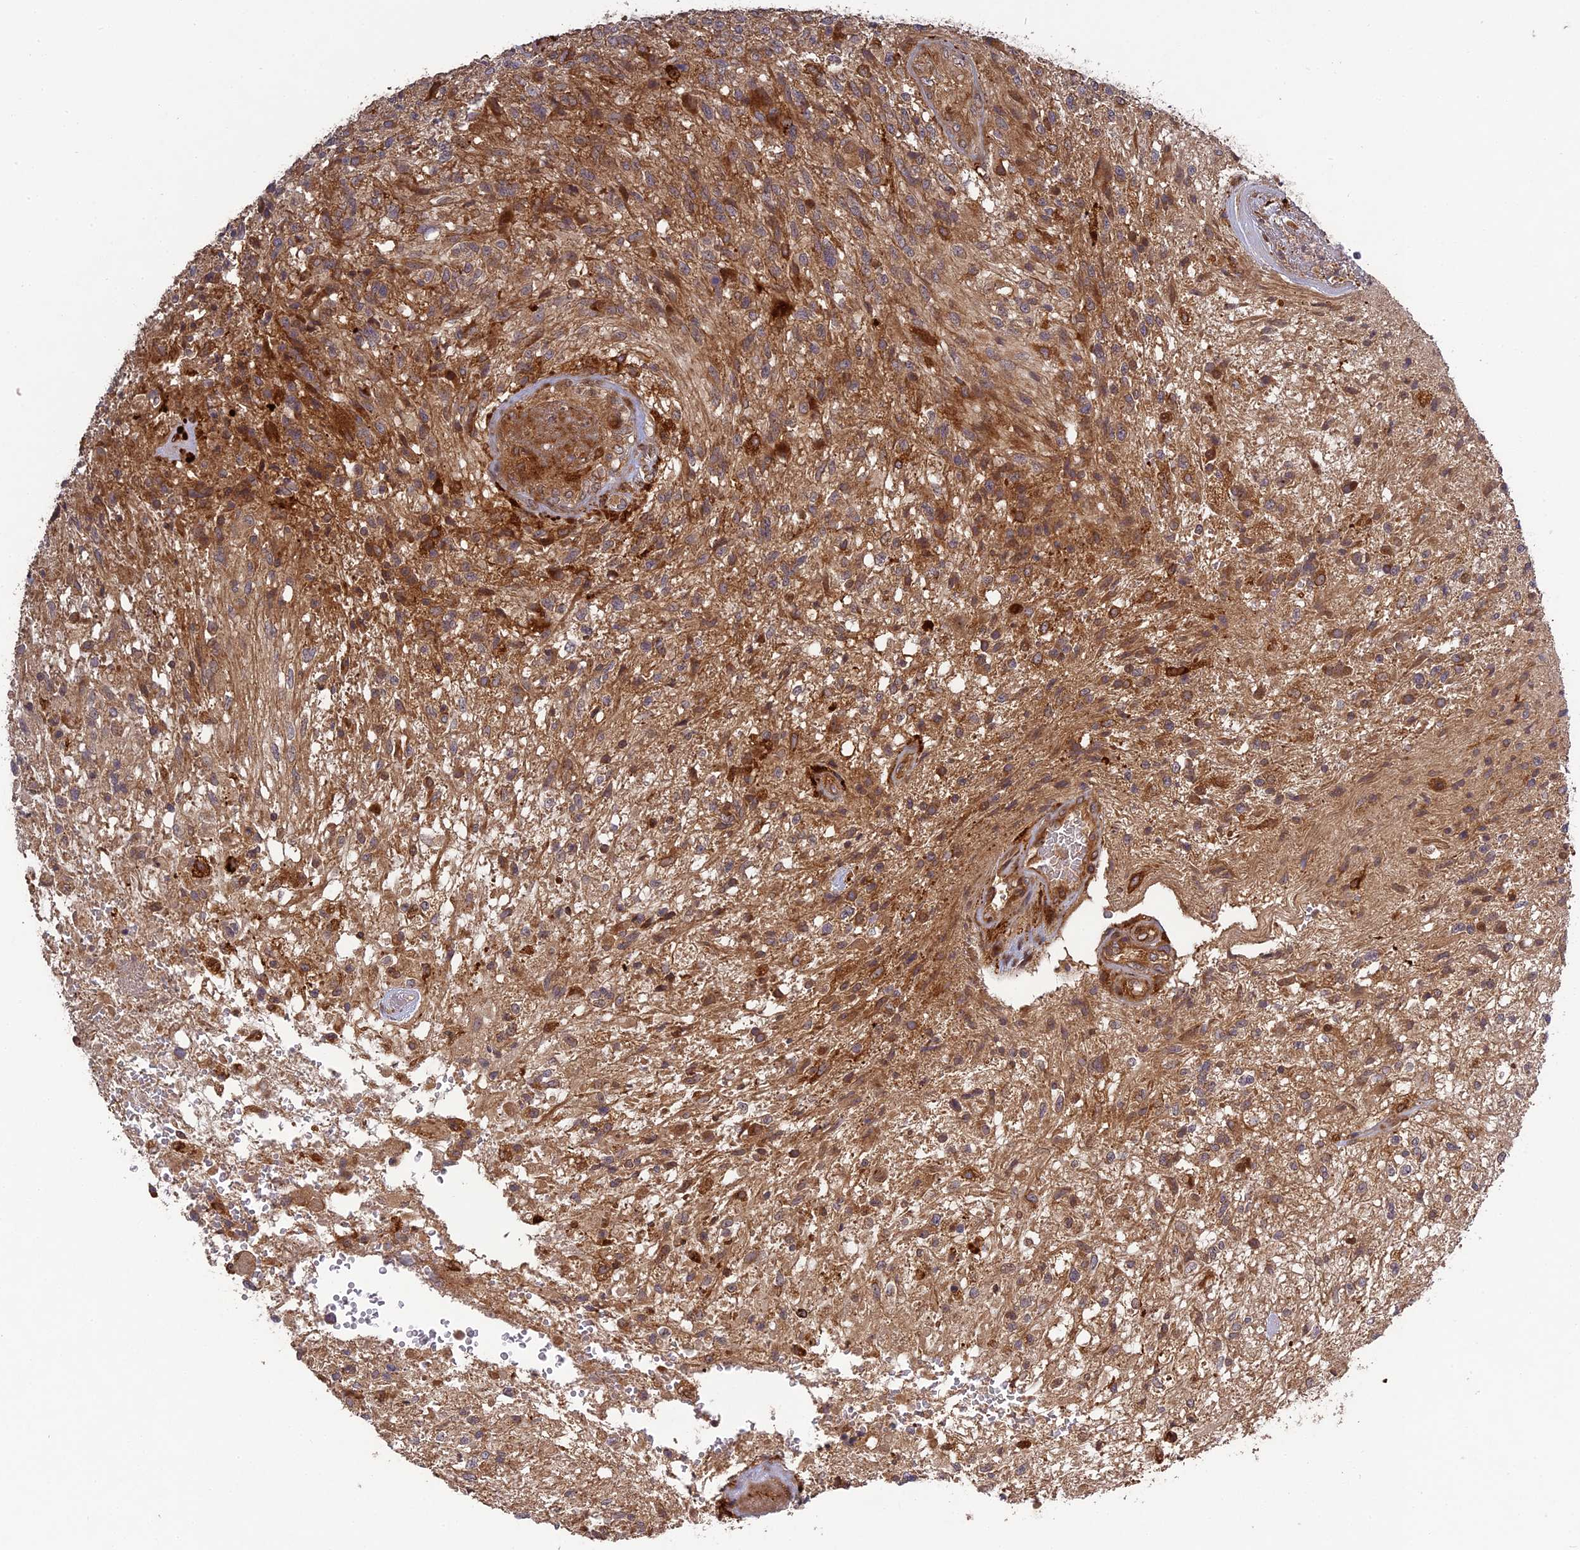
{"staining": {"intensity": "moderate", "quantity": "25%-75%", "location": "cytoplasmic/membranous"}, "tissue": "glioma", "cell_type": "Tumor cells", "image_type": "cancer", "snomed": [{"axis": "morphology", "description": "Glioma, malignant, High grade"}, {"axis": "topography", "description": "Brain"}], "caption": "Immunohistochemistry (IHC) micrograph of neoplastic tissue: human glioma stained using immunohistochemistry (IHC) exhibits medium levels of moderate protein expression localized specifically in the cytoplasmic/membranous of tumor cells, appearing as a cytoplasmic/membranous brown color.", "gene": "TMUB2", "patient": {"sex": "male", "age": 56}}